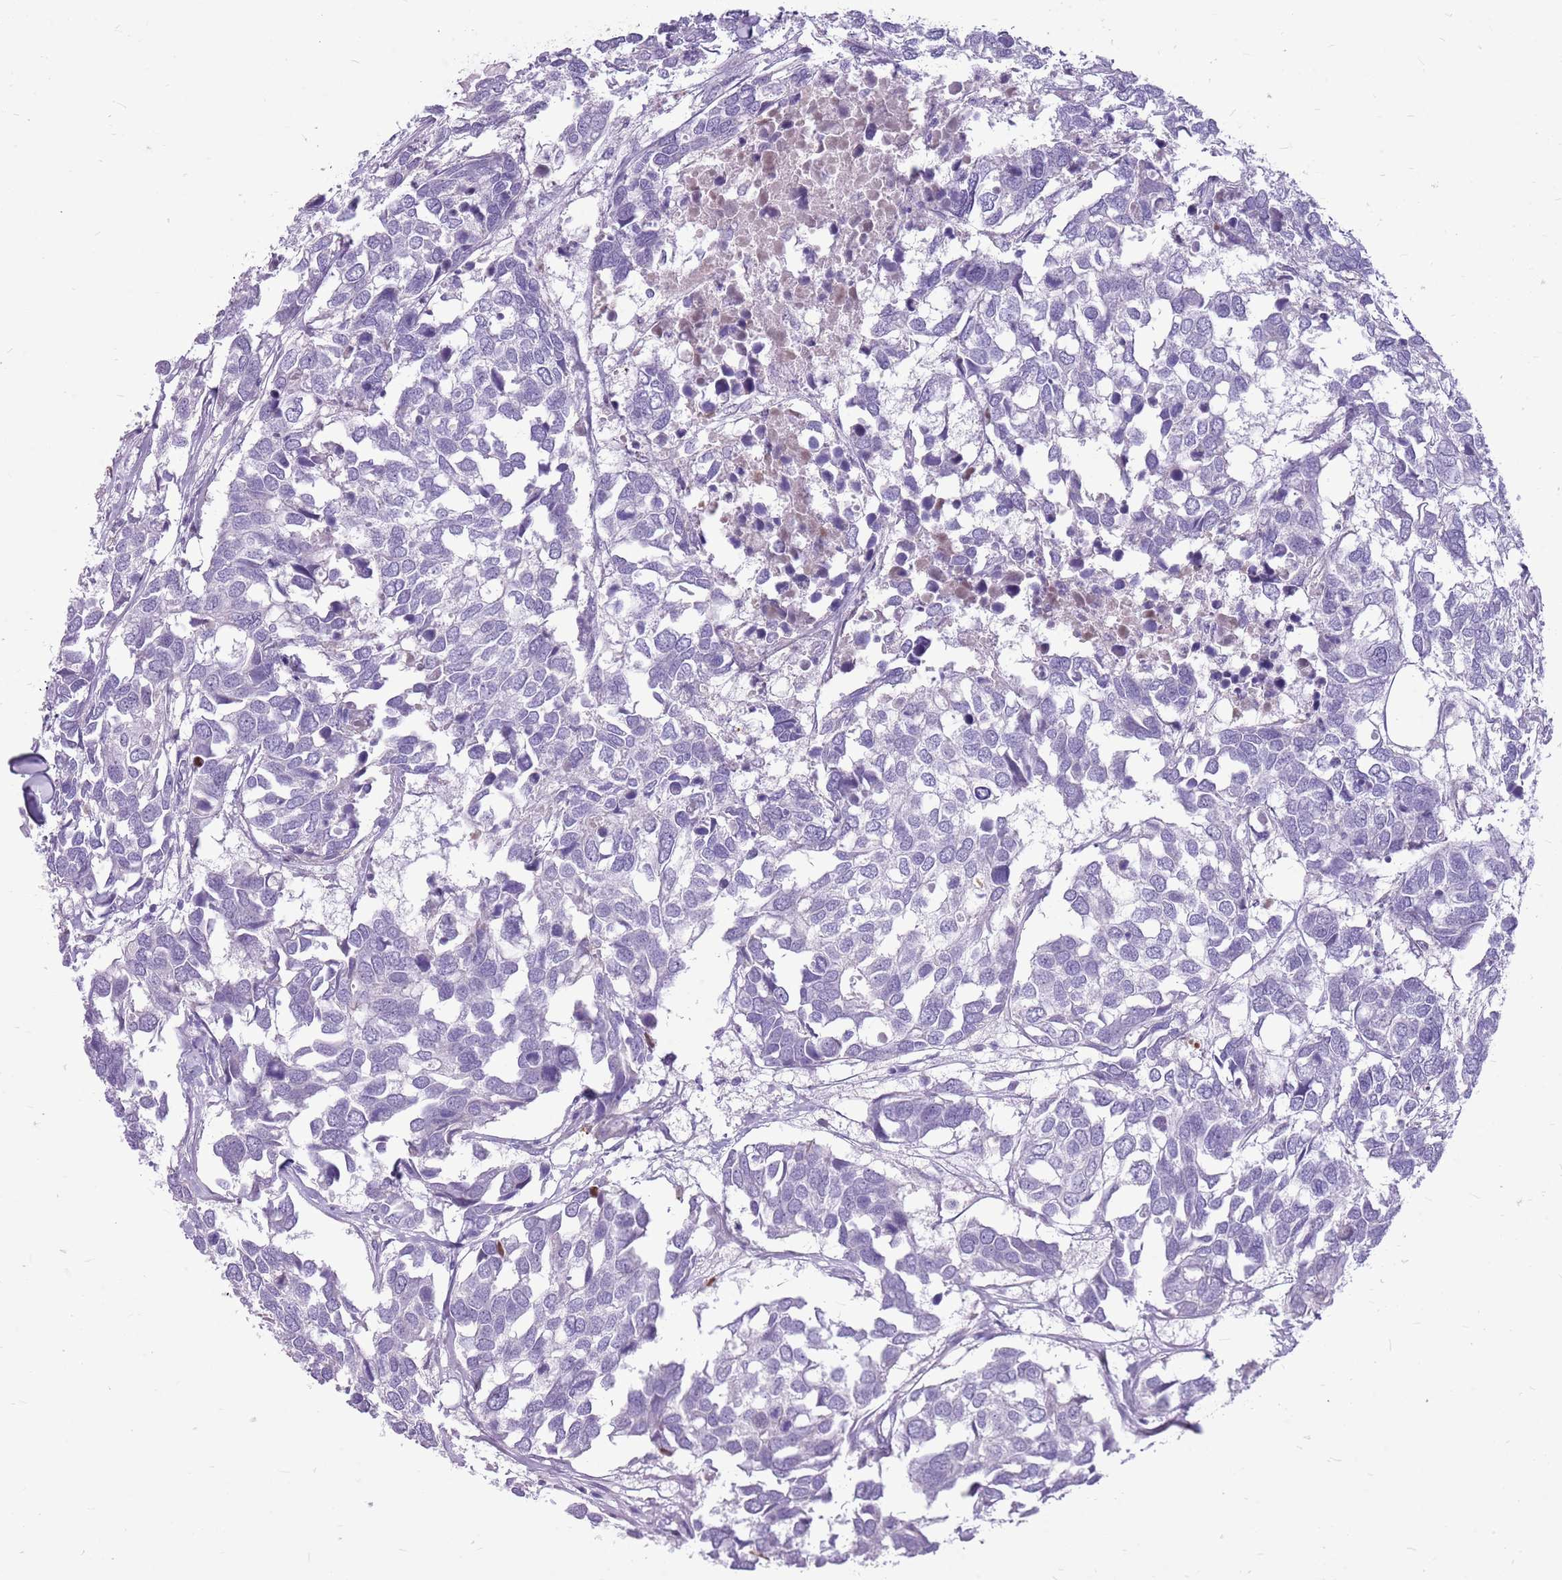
{"staining": {"intensity": "negative", "quantity": "none", "location": "none"}, "tissue": "breast cancer", "cell_type": "Tumor cells", "image_type": "cancer", "snomed": [{"axis": "morphology", "description": "Duct carcinoma"}, {"axis": "topography", "description": "Breast"}], "caption": "A high-resolution image shows immunohistochemistry staining of breast infiltrating ductal carcinoma, which displays no significant staining in tumor cells.", "gene": "ZNF425", "patient": {"sex": "female", "age": 83}}